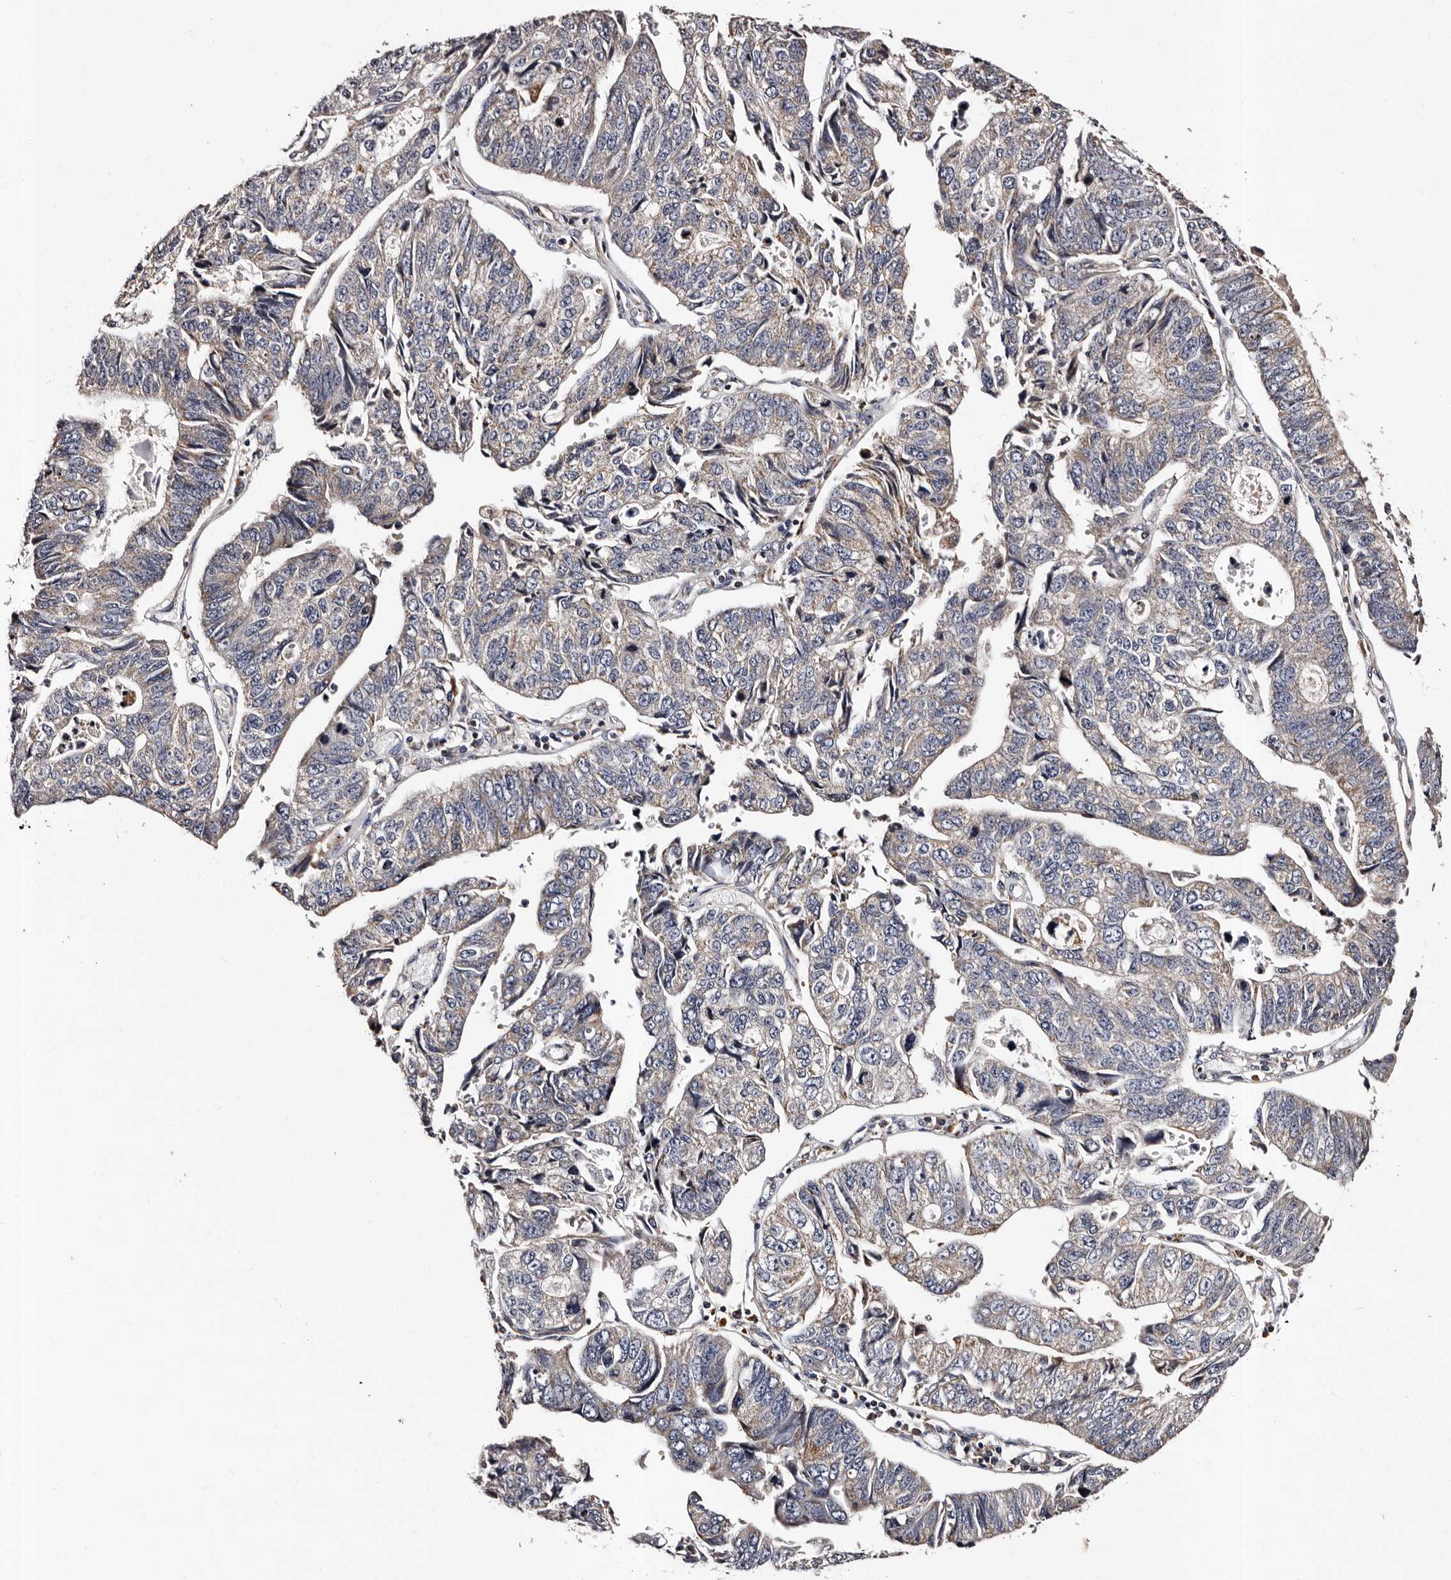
{"staining": {"intensity": "weak", "quantity": "<25%", "location": "cytoplasmic/membranous"}, "tissue": "stomach cancer", "cell_type": "Tumor cells", "image_type": "cancer", "snomed": [{"axis": "morphology", "description": "Adenocarcinoma, NOS"}, {"axis": "topography", "description": "Stomach"}], "caption": "DAB (3,3'-diaminobenzidine) immunohistochemical staining of stomach adenocarcinoma shows no significant positivity in tumor cells.", "gene": "ADCK5", "patient": {"sex": "male", "age": 59}}